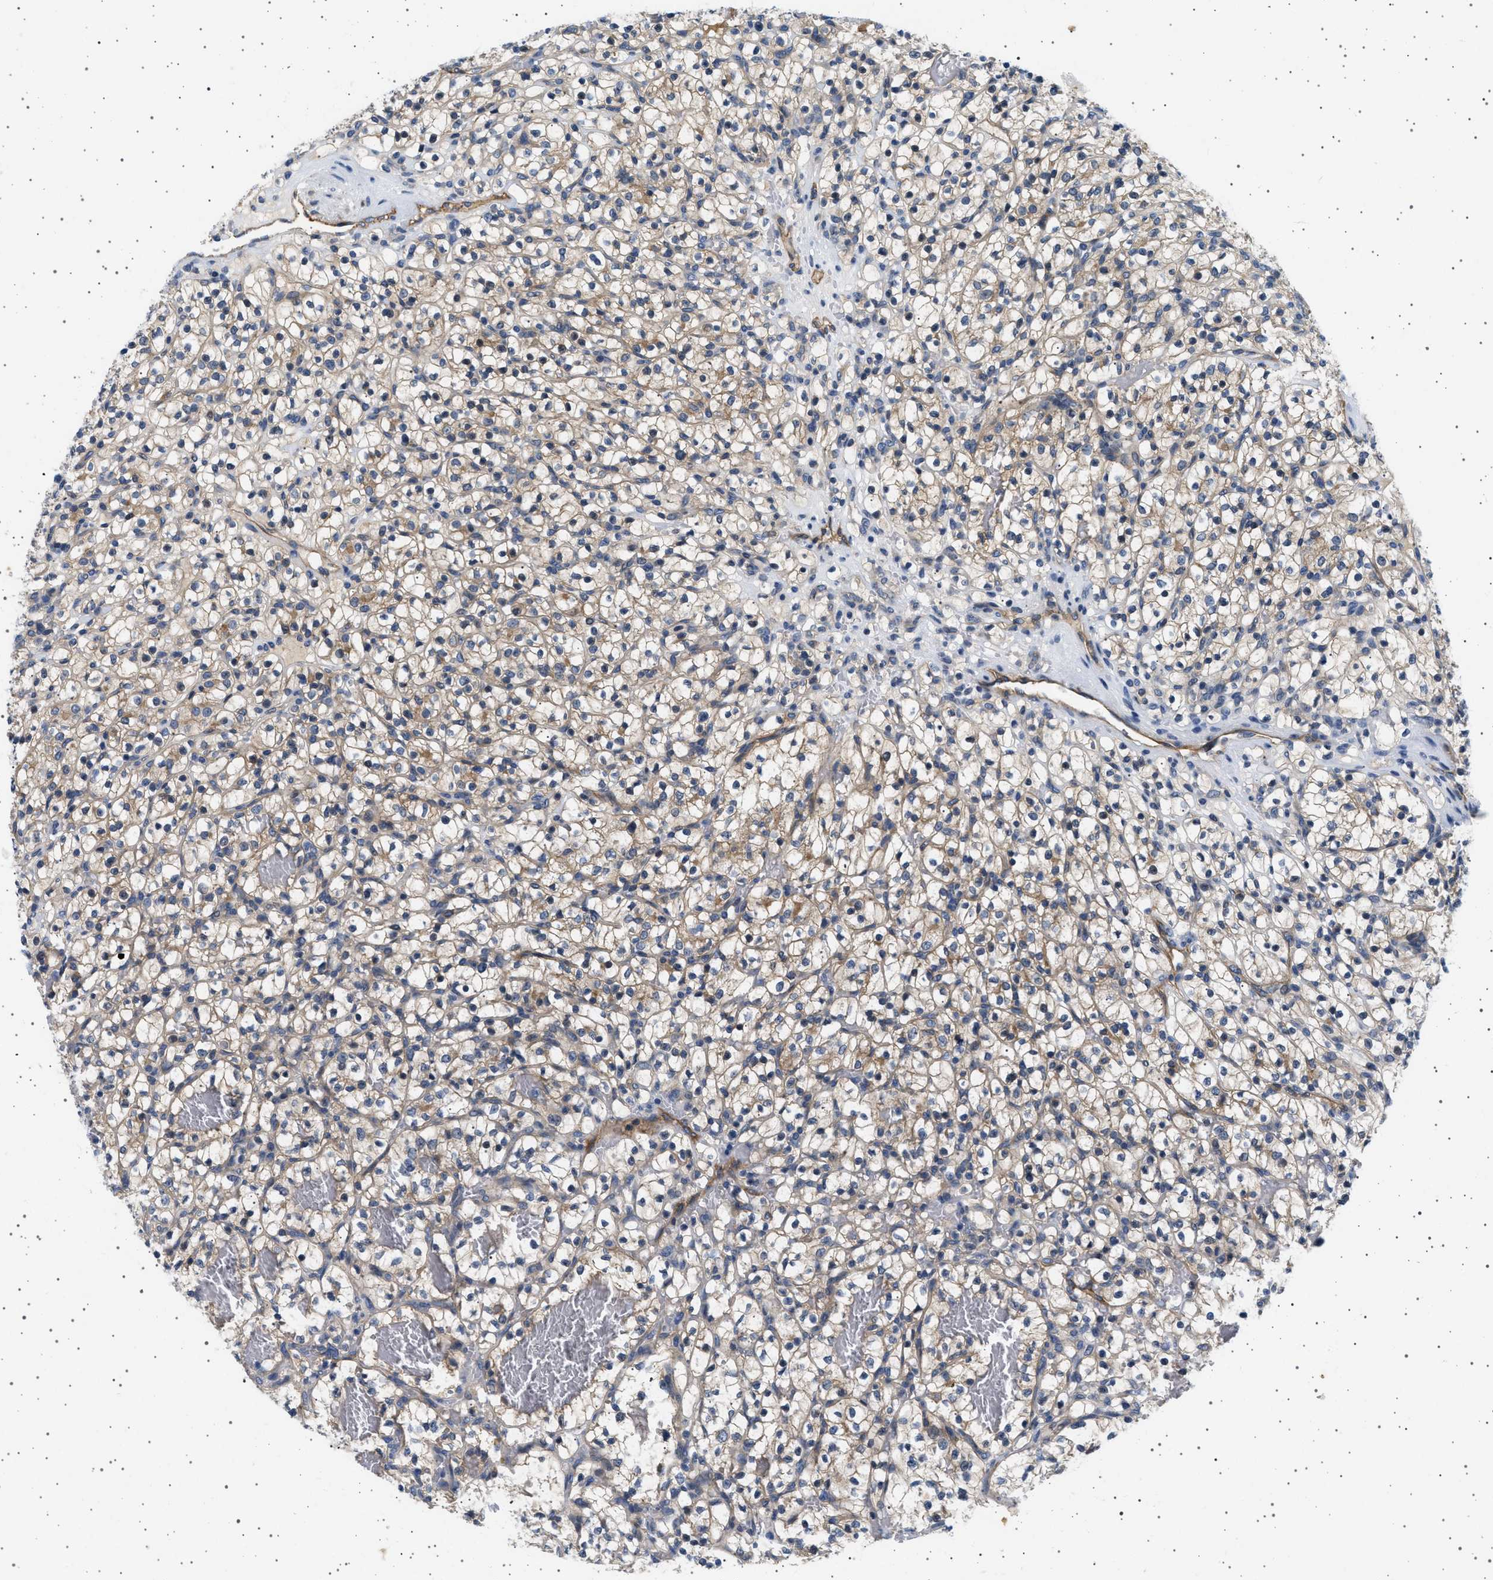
{"staining": {"intensity": "moderate", "quantity": ">75%", "location": "cytoplasmic/membranous"}, "tissue": "renal cancer", "cell_type": "Tumor cells", "image_type": "cancer", "snomed": [{"axis": "morphology", "description": "Adenocarcinoma, NOS"}, {"axis": "topography", "description": "Kidney"}], "caption": "Protein staining by immunohistochemistry (IHC) displays moderate cytoplasmic/membranous staining in about >75% of tumor cells in adenocarcinoma (renal). (Stains: DAB in brown, nuclei in blue, Microscopy: brightfield microscopy at high magnification).", "gene": "PLPP6", "patient": {"sex": "female", "age": 57}}